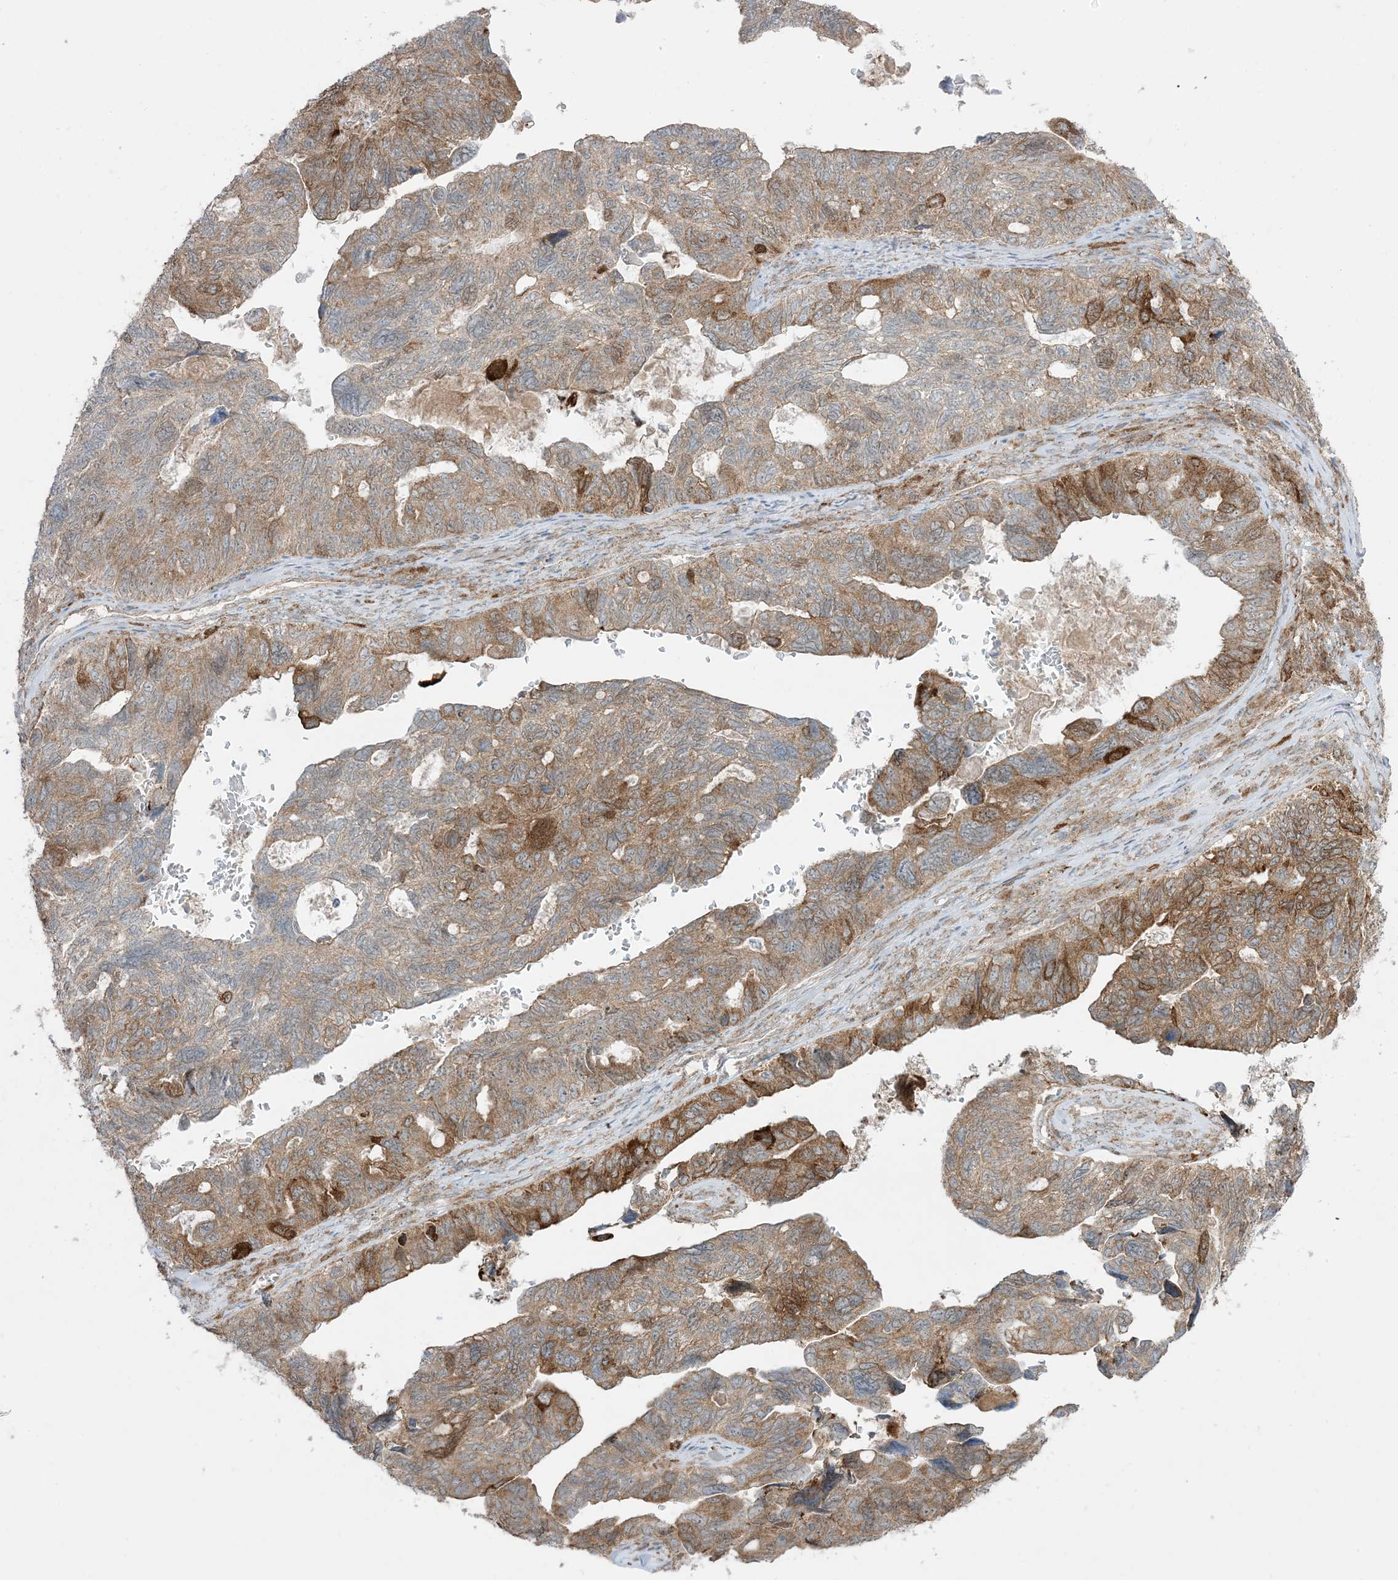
{"staining": {"intensity": "moderate", "quantity": ">75%", "location": "cytoplasmic/membranous"}, "tissue": "ovarian cancer", "cell_type": "Tumor cells", "image_type": "cancer", "snomed": [{"axis": "morphology", "description": "Cystadenocarcinoma, serous, NOS"}, {"axis": "topography", "description": "Ovary"}], "caption": "IHC staining of ovarian serous cystadenocarcinoma, which exhibits medium levels of moderate cytoplasmic/membranous positivity in about >75% of tumor cells indicating moderate cytoplasmic/membranous protein expression. The staining was performed using DAB (brown) for protein detection and nuclei were counterstained in hematoxylin (blue).", "gene": "ODC1", "patient": {"sex": "female", "age": 79}}